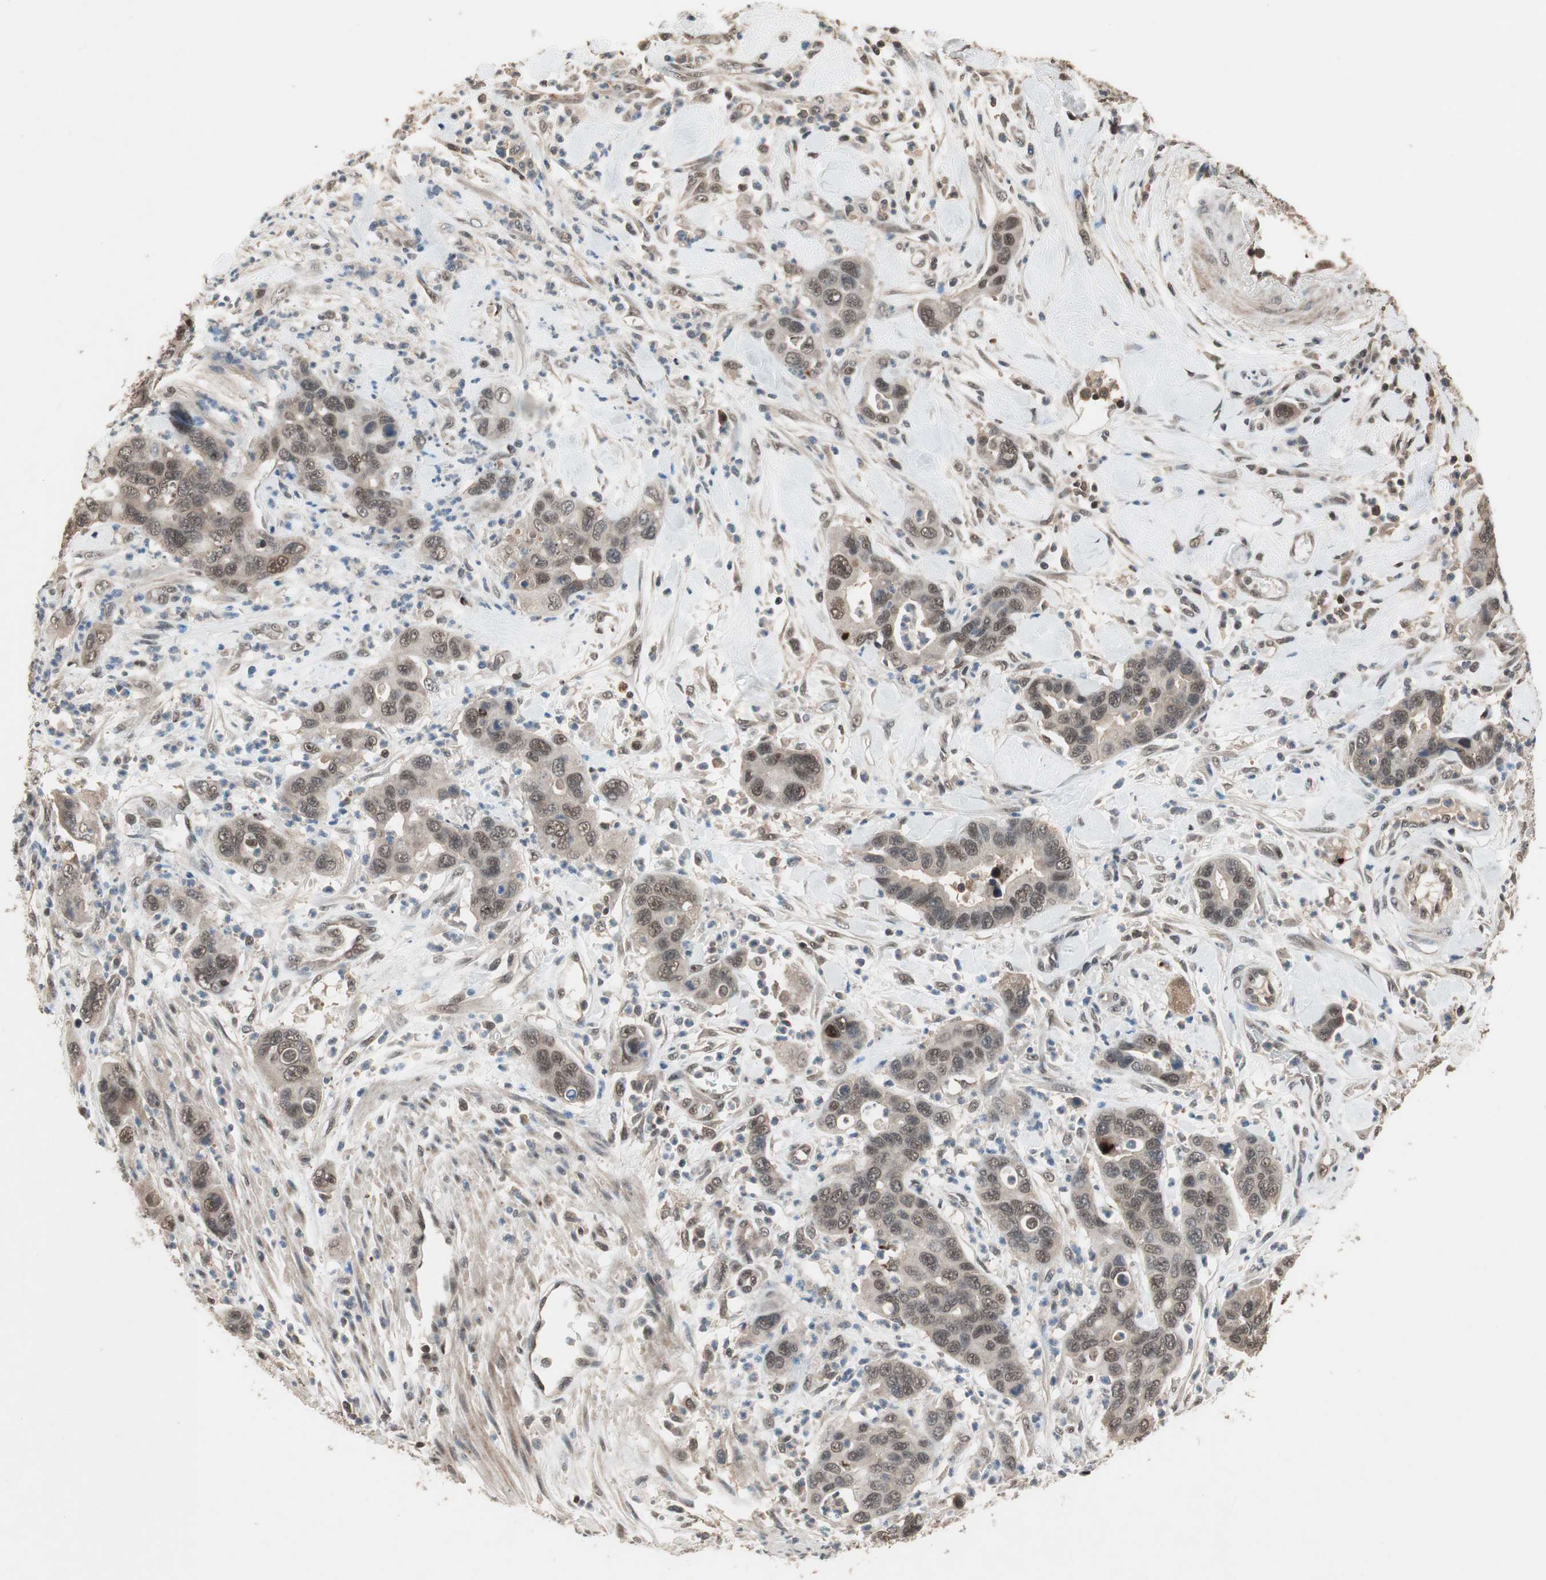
{"staining": {"intensity": "moderate", "quantity": ">75%", "location": "cytoplasmic/membranous,nuclear"}, "tissue": "pancreatic cancer", "cell_type": "Tumor cells", "image_type": "cancer", "snomed": [{"axis": "morphology", "description": "Adenocarcinoma, NOS"}, {"axis": "topography", "description": "Pancreas"}], "caption": "A brown stain labels moderate cytoplasmic/membranous and nuclear staining of a protein in adenocarcinoma (pancreatic) tumor cells.", "gene": "GART", "patient": {"sex": "female", "age": 71}}